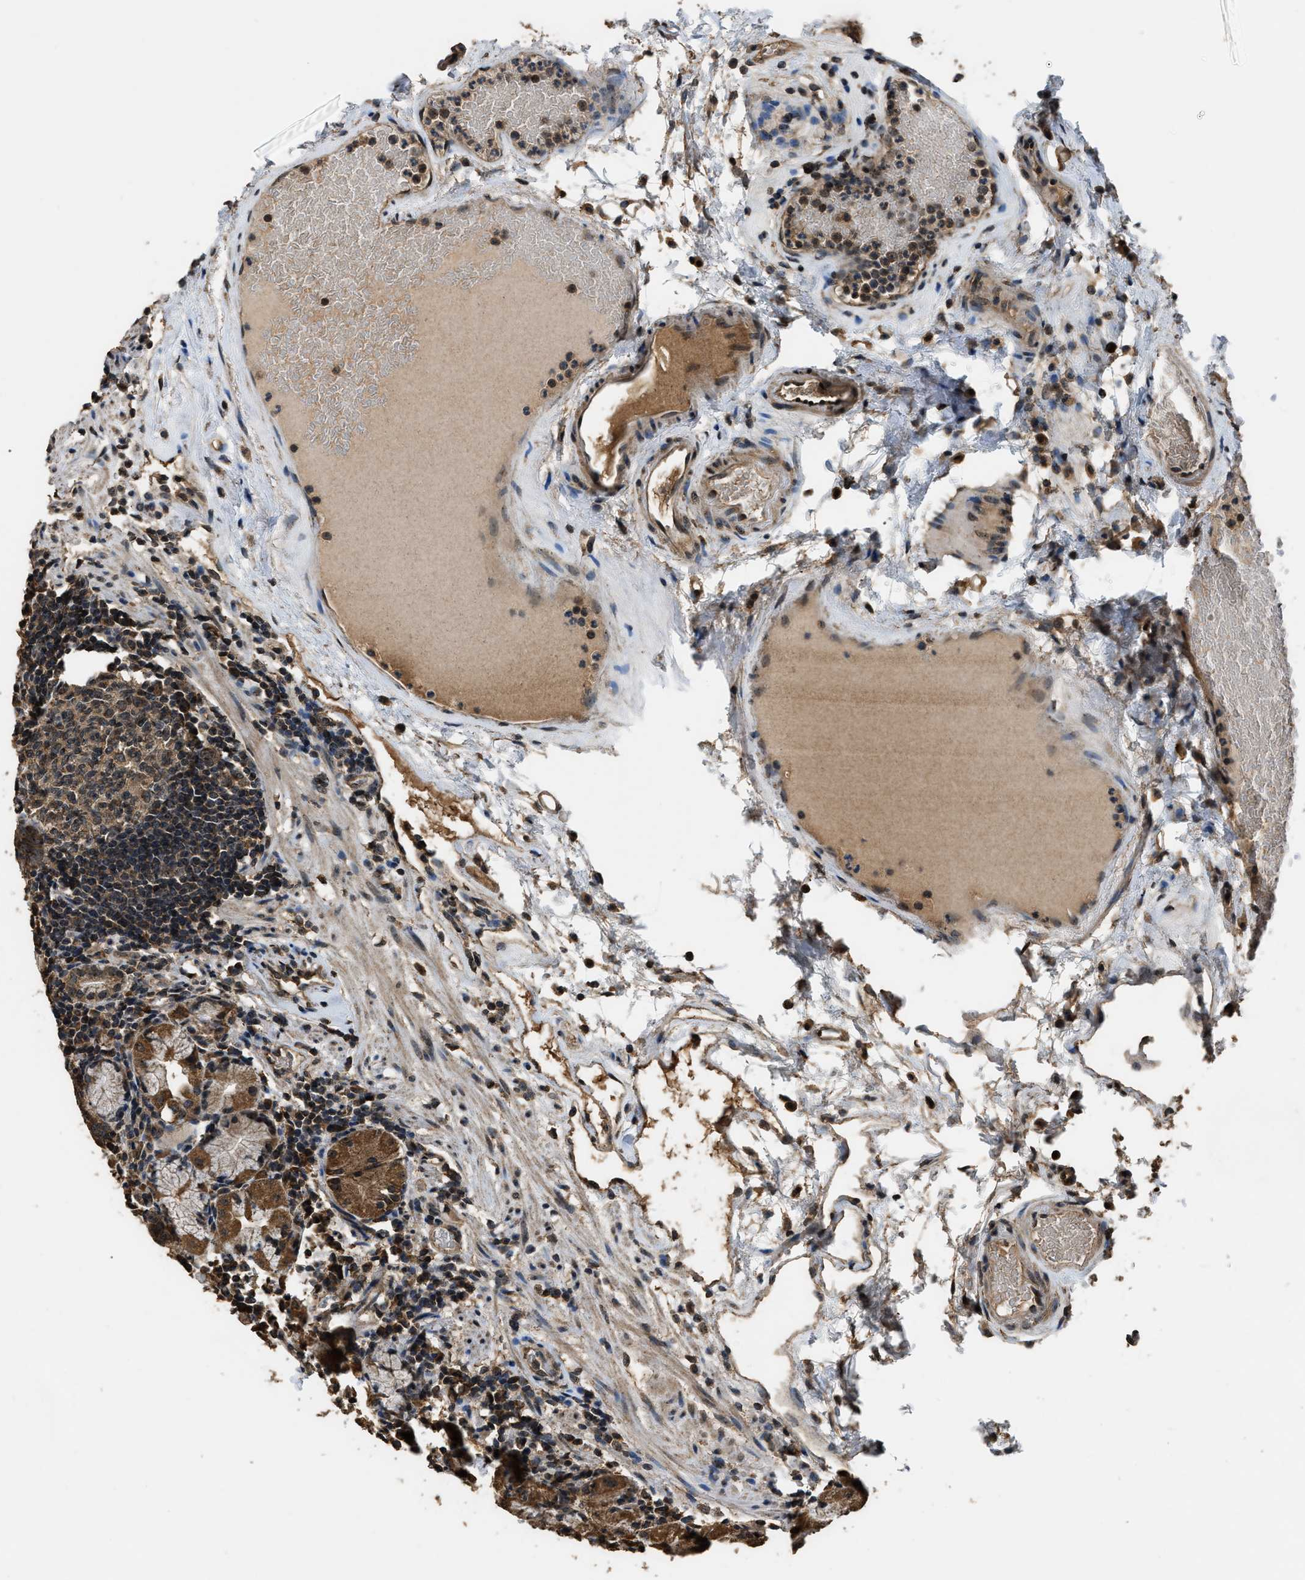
{"staining": {"intensity": "strong", "quantity": ">75%", "location": "cytoplasmic/membranous"}, "tissue": "stomach", "cell_type": "Glandular cells", "image_type": "normal", "snomed": [{"axis": "morphology", "description": "Normal tissue, NOS"}, {"axis": "topography", "description": "Stomach"}, {"axis": "topography", "description": "Stomach, lower"}], "caption": "Protein positivity by immunohistochemistry demonstrates strong cytoplasmic/membranous expression in about >75% of glandular cells in normal stomach.", "gene": "DENND6B", "patient": {"sex": "female", "age": 75}}